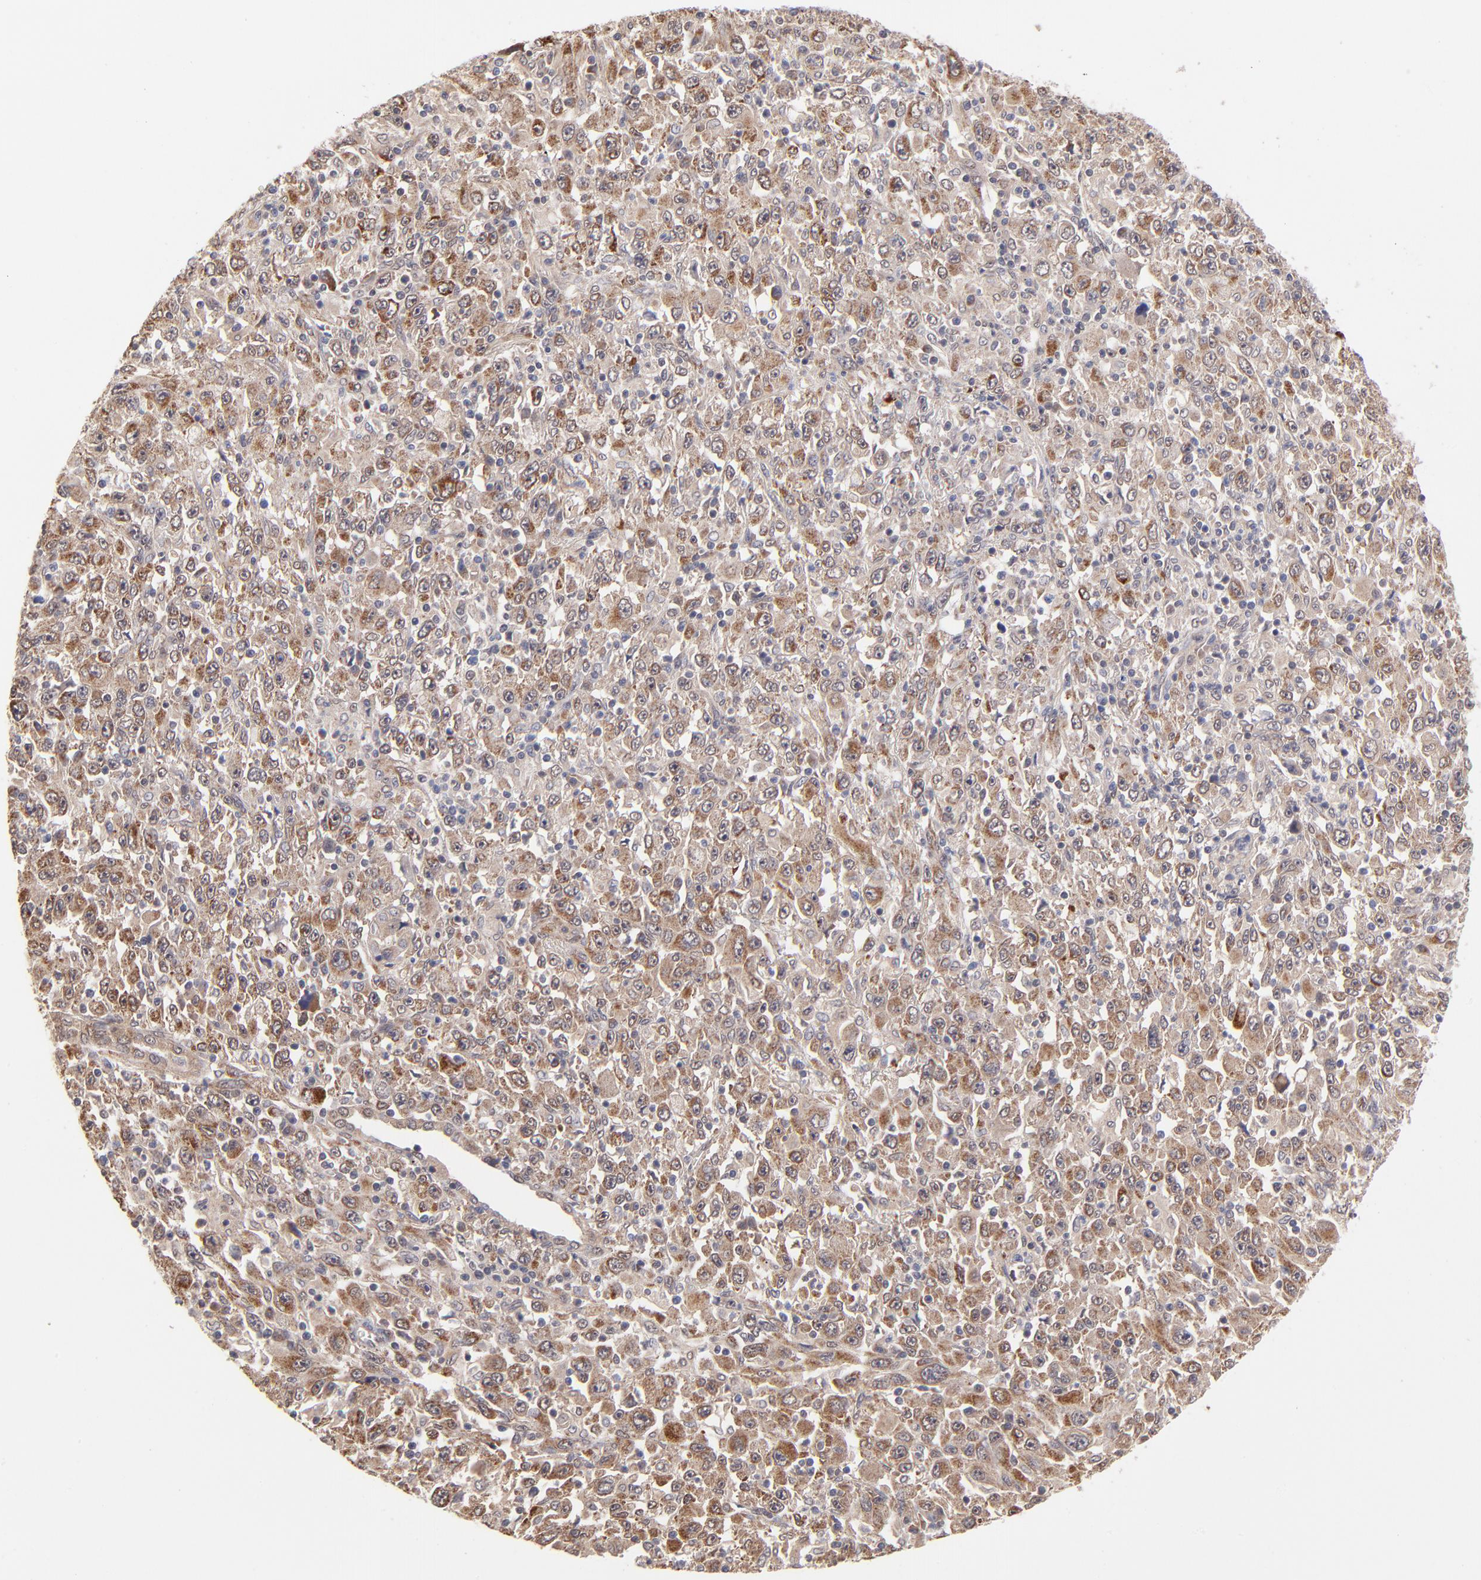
{"staining": {"intensity": "moderate", "quantity": ">75%", "location": "cytoplasmic/membranous"}, "tissue": "melanoma", "cell_type": "Tumor cells", "image_type": "cancer", "snomed": [{"axis": "morphology", "description": "Malignant melanoma, Metastatic site"}, {"axis": "topography", "description": "Skin"}], "caption": "Immunohistochemical staining of human melanoma shows medium levels of moderate cytoplasmic/membranous protein expression in about >75% of tumor cells.", "gene": "UBE2H", "patient": {"sex": "female", "age": 56}}